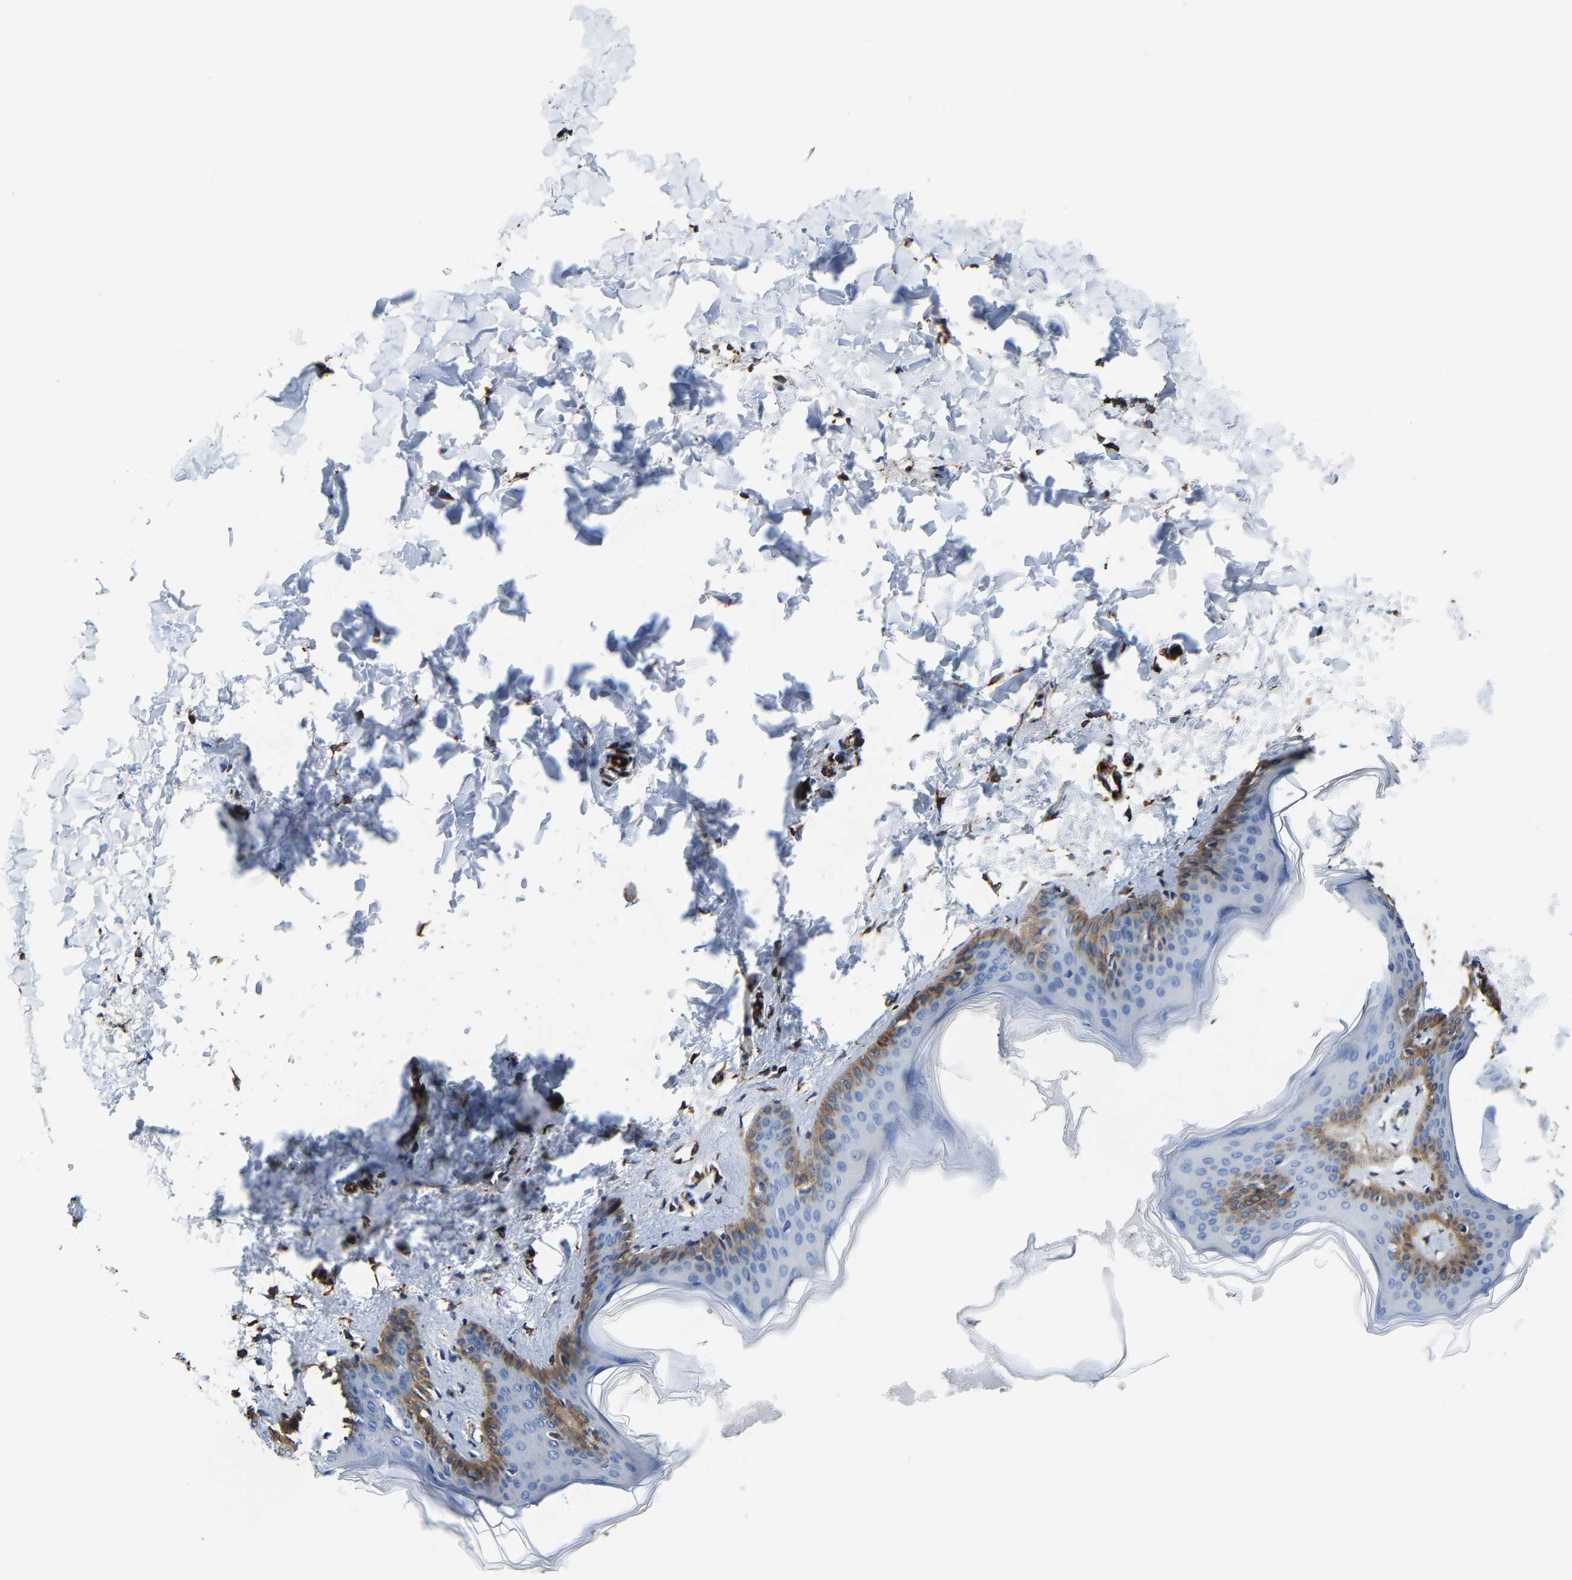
{"staining": {"intensity": "strong", "quantity": ">75%", "location": "cytoplasmic/membranous"}, "tissue": "skin", "cell_type": "Fibroblasts", "image_type": "normal", "snomed": [{"axis": "morphology", "description": "Normal tissue, NOS"}, {"axis": "topography", "description": "Skin"}], "caption": "The micrograph shows a brown stain indicating the presence of a protein in the cytoplasmic/membranous of fibroblasts in skin.", "gene": "MMEL1", "patient": {"sex": "female", "age": 17}}